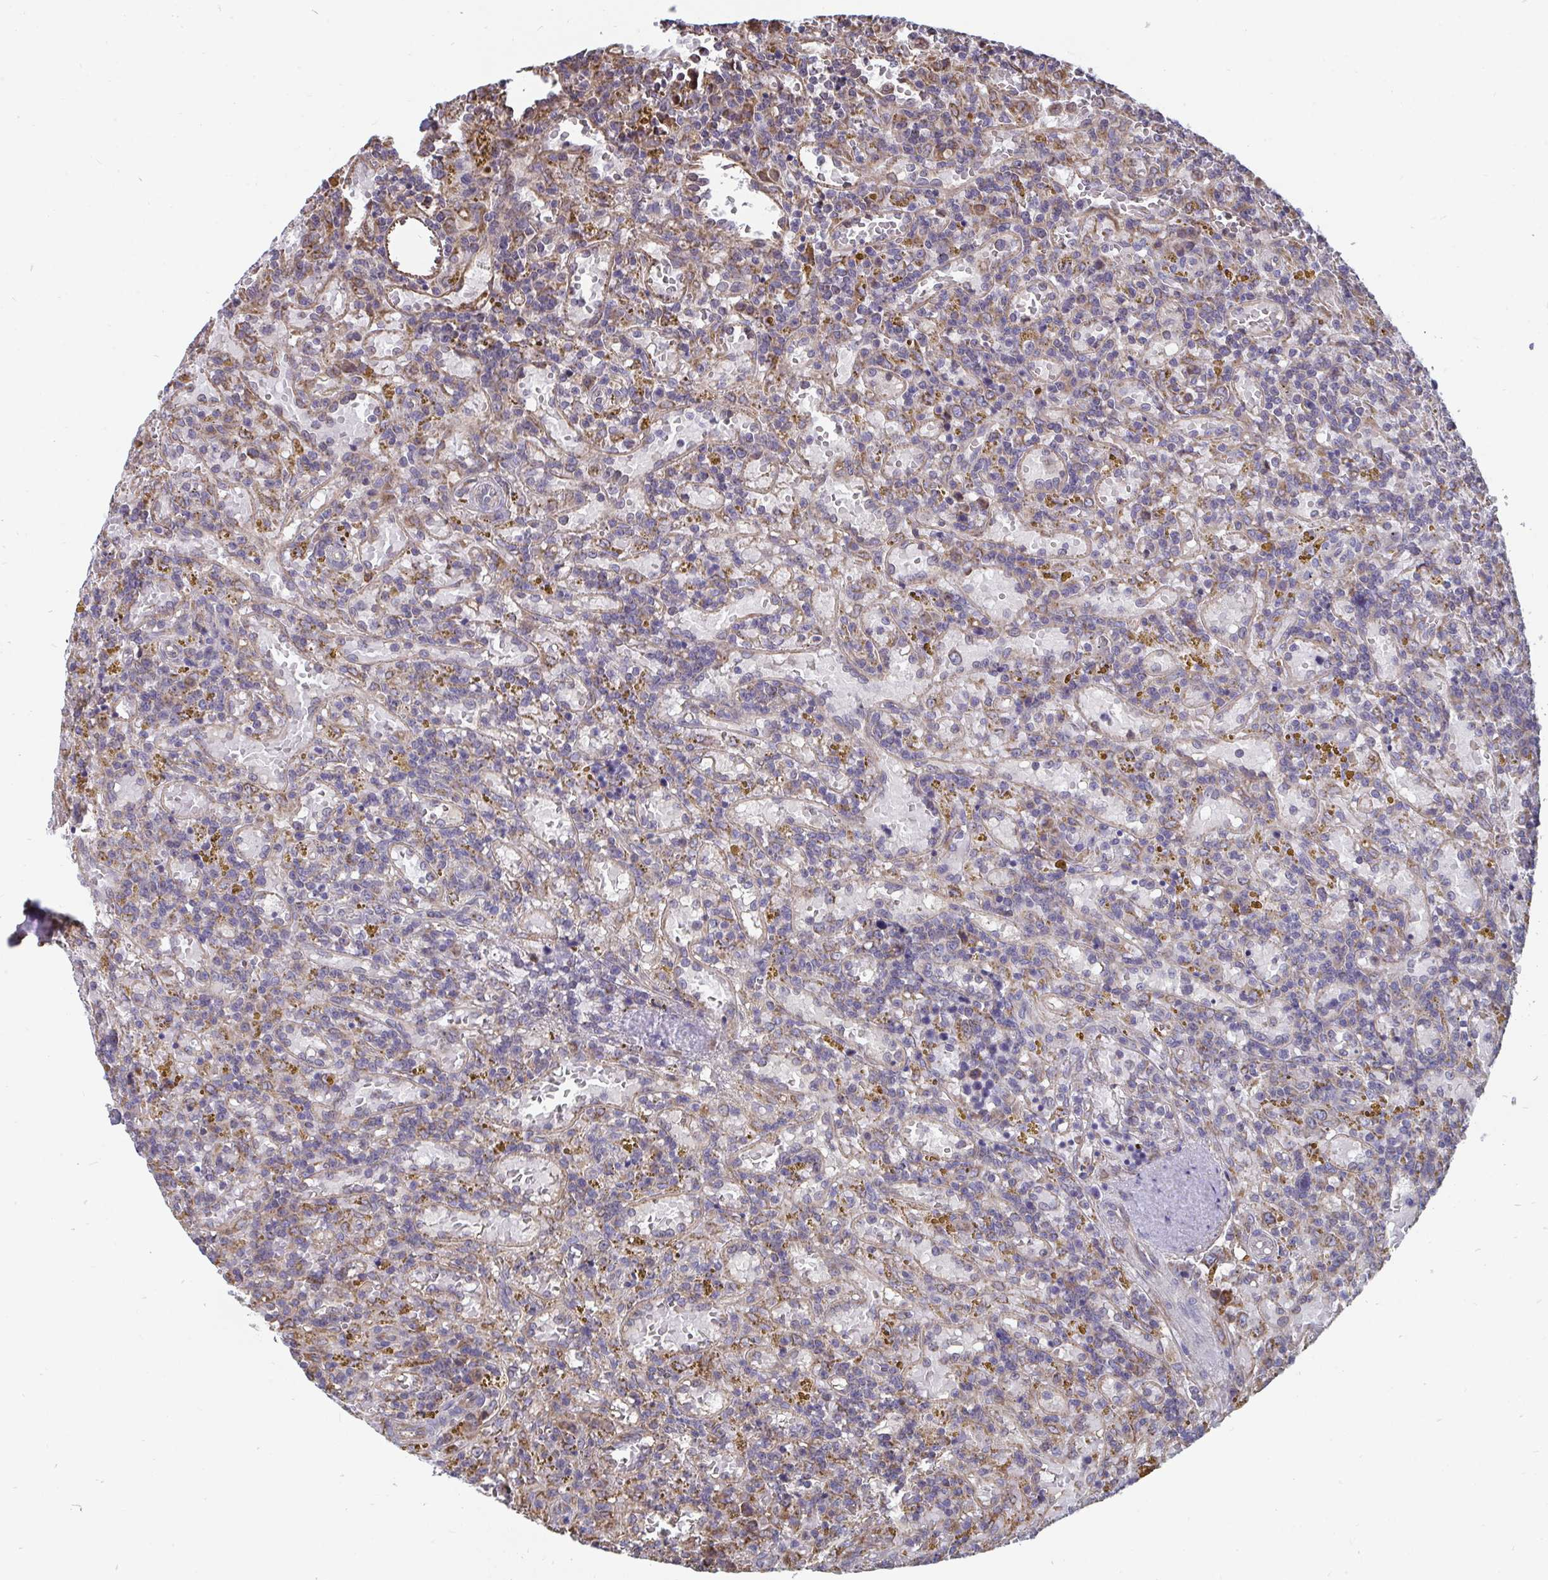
{"staining": {"intensity": "weak", "quantity": "25%-75%", "location": "cytoplasmic/membranous"}, "tissue": "lymphoma", "cell_type": "Tumor cells", "image_type": "cancer", "snomed": [{"axis": "morphology", "description": "Malignant lymphoma, non-Hodgkin's type, Low grade"}, {"axis": "topography", "description": "Spleen"}], "caption": "Weak cytoplasmic/membranous staining for a protein is present in about 25%-75% of tumor cells of lymphoma using immunohistochemistry.", "gene": "ELAVL1", "patient": {"sex": "female", "age": 65}}